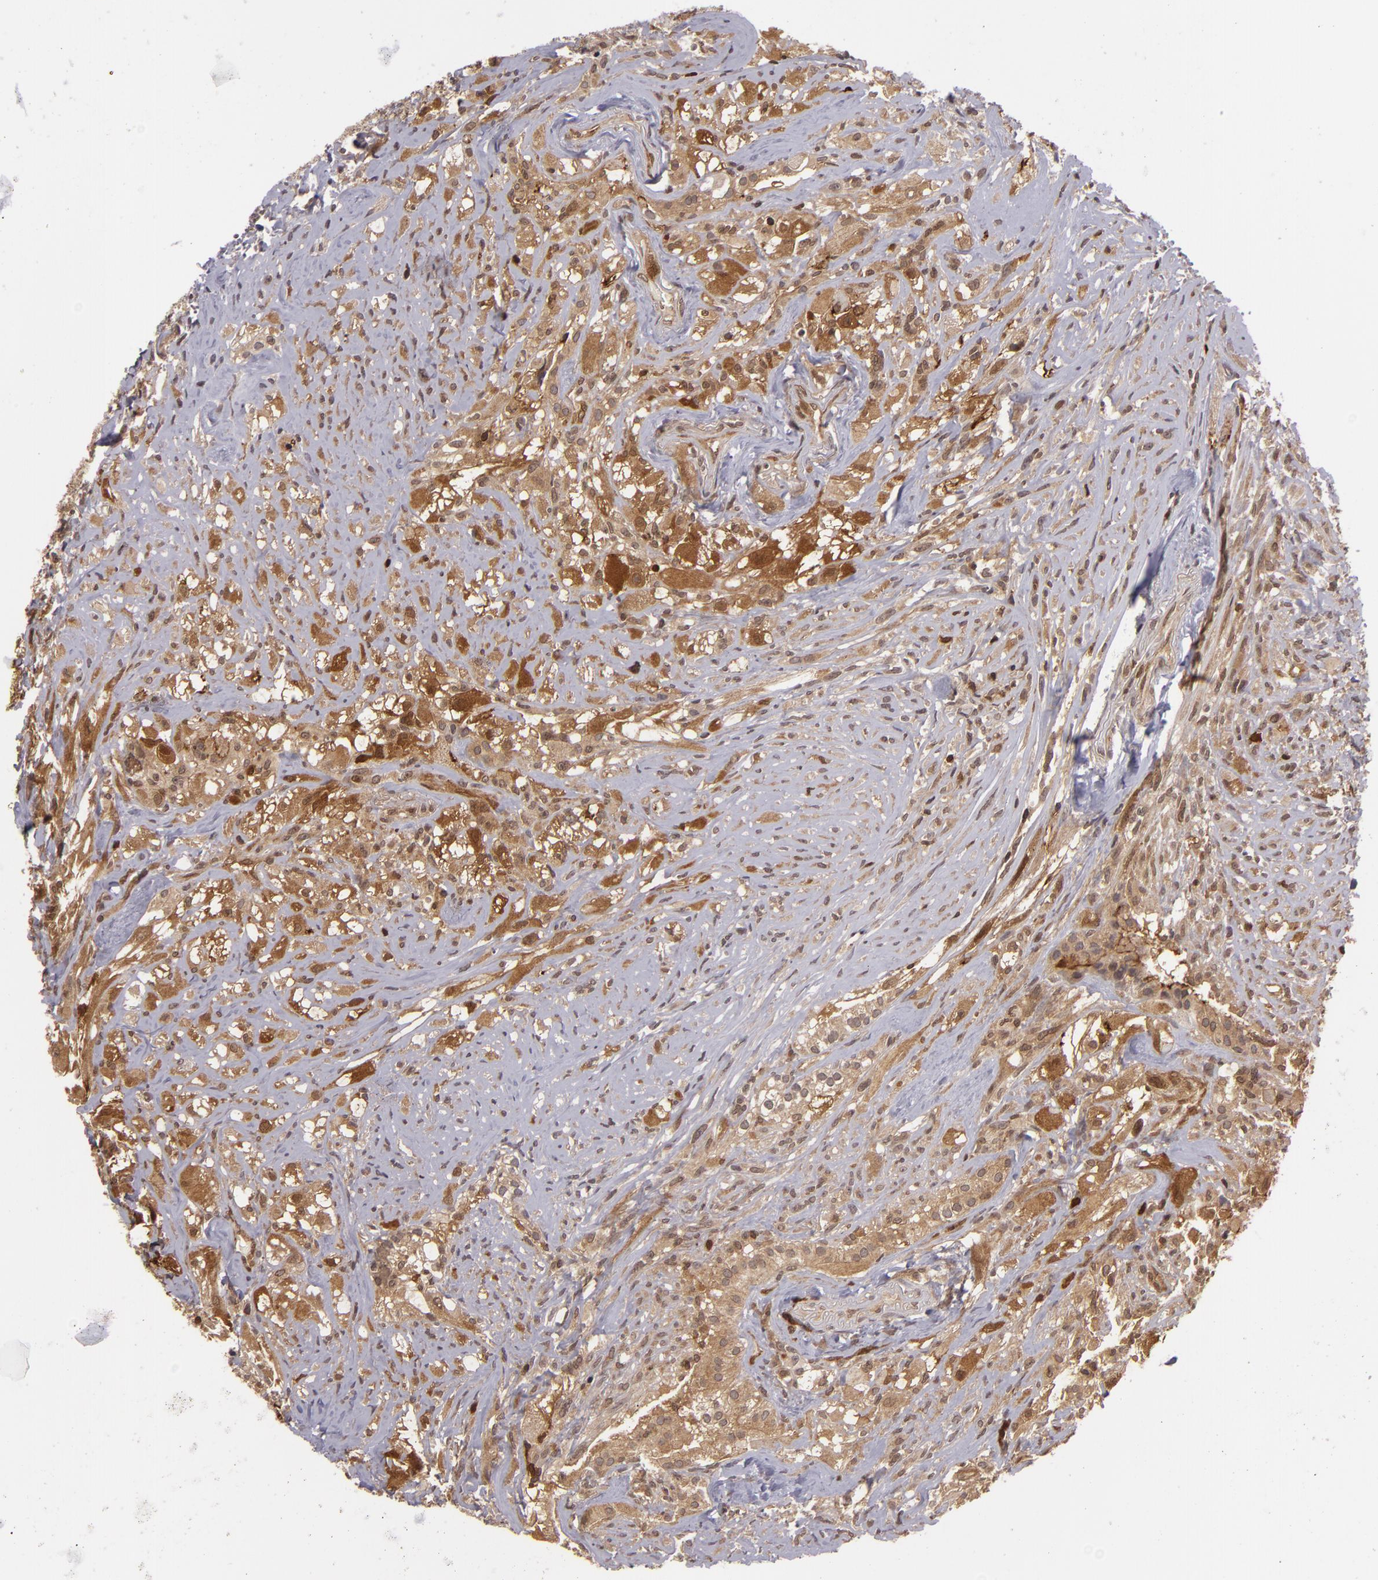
{"staining": {"intensity": "strong", "quantity": ">75%", "location": "cytoplasmic/membranous,nuclear"}, "tissue": "glioma", "cell_type": "Tumor cells", "image_type": "cancer", "snomed": [{"axis": "morphology", "description": "Glioma, malignant, High grade"}, {"axis": "topography", "description": "Brain"}], "caption": "This photomicrograph shows IHC staining of human malignant high-grade glioma, with high strong cytoplasmic/membranous and nuclear expression in about >75% of tumor cells.", "gene": "ZBTB33", "patient": {"sex": "male", "age": 48}}